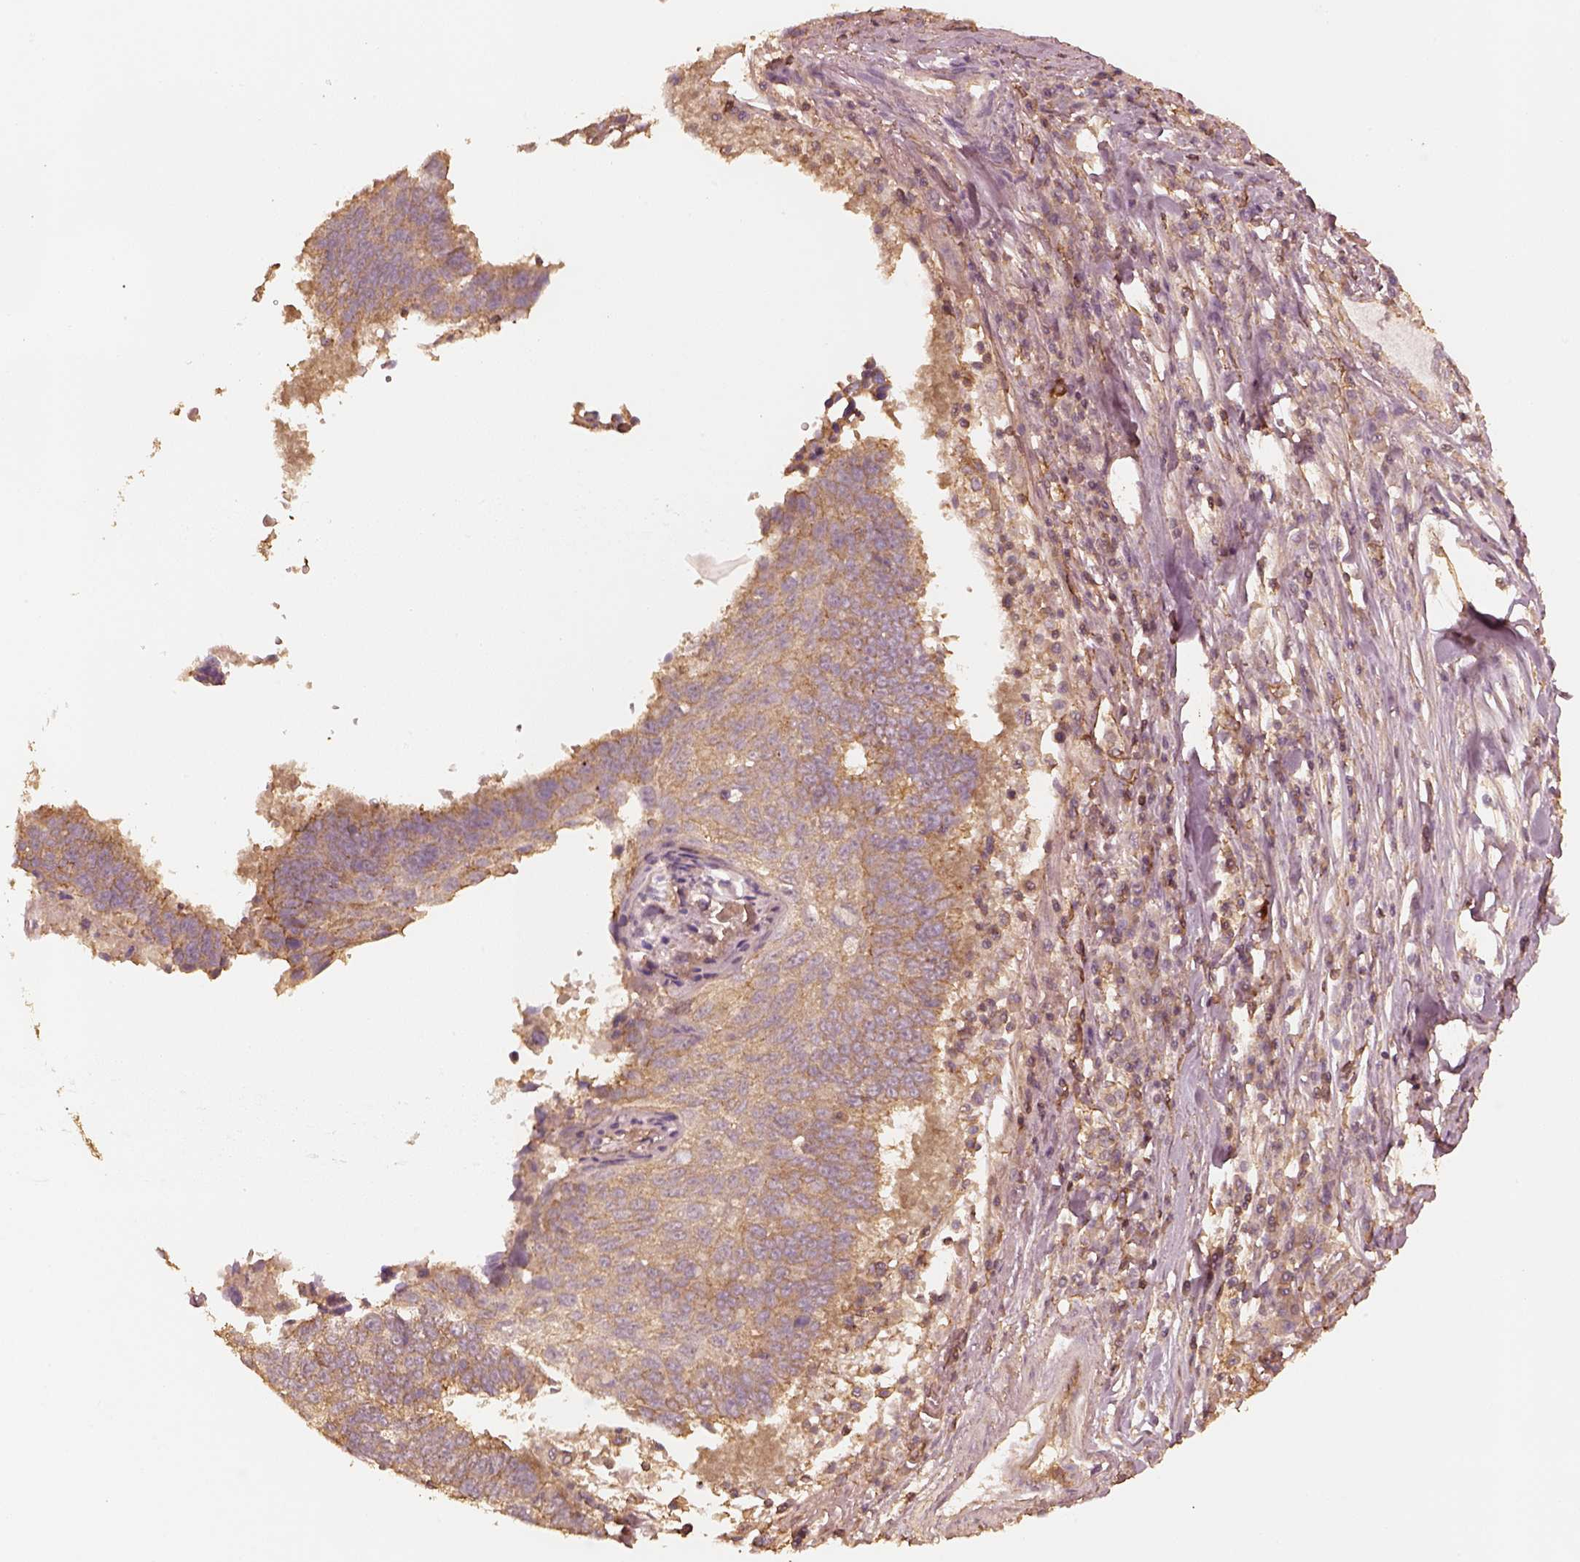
{"staining": {"intensity": "moderate", "quantity": "25%-75%", "location": "cytoplasmic/membranous"}, "tissue": "lung cancer", "cell_type": "Tumor cells", "image_type": "cancer", "snomed": [{"axis": "morphology", "description": "Squamous cell carcinoma, NOS"}, {"axis": "topography", "description": "Lung"}], "caption": "A brown stain labels moderate cytoplasmic/membranous staining of a protein in lung cancer tumor cells.", "gene": "WDR7", "patient": {"sex": "male", "age": 73}}